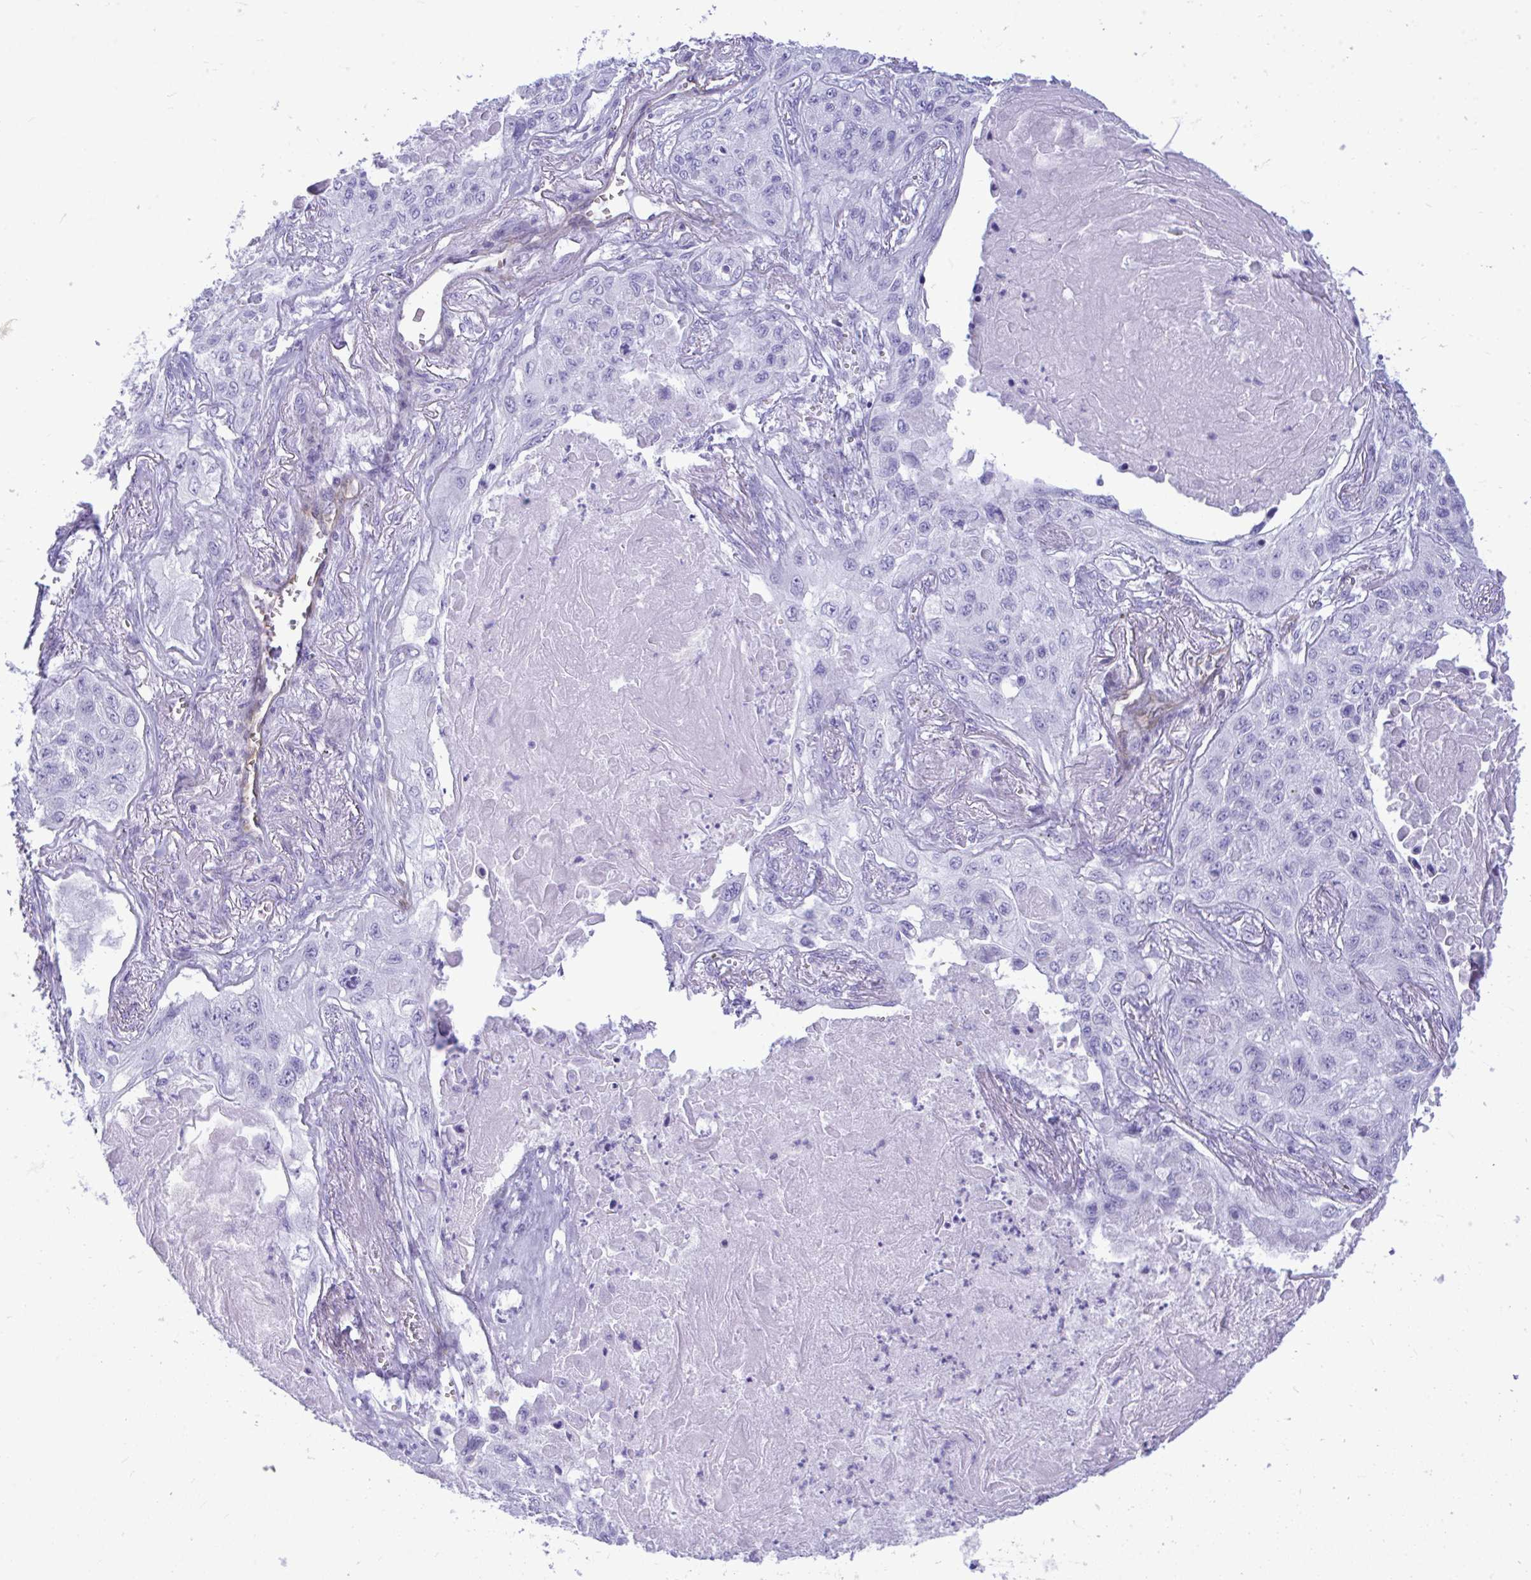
{"staining": {"intensity": "negative", "quantity": "none", "location": "none"}, "tissue": "lung cancer", "cell_type": "Tumor cells", "image_type": "cancer", "snomed": [{"axis": "morphology", "description": "Squamous cell carcinoma, NOS"}, {"axis": "topography", "description": "Lung"}], "caption": "IHC histopathology image of human squamous cell carcinoma (lung) stained for a protein (brown), which exhibits no positivity in tumor cells.", "gene": "LIMS2", "patient": {"sex": "male", "age": 75}}